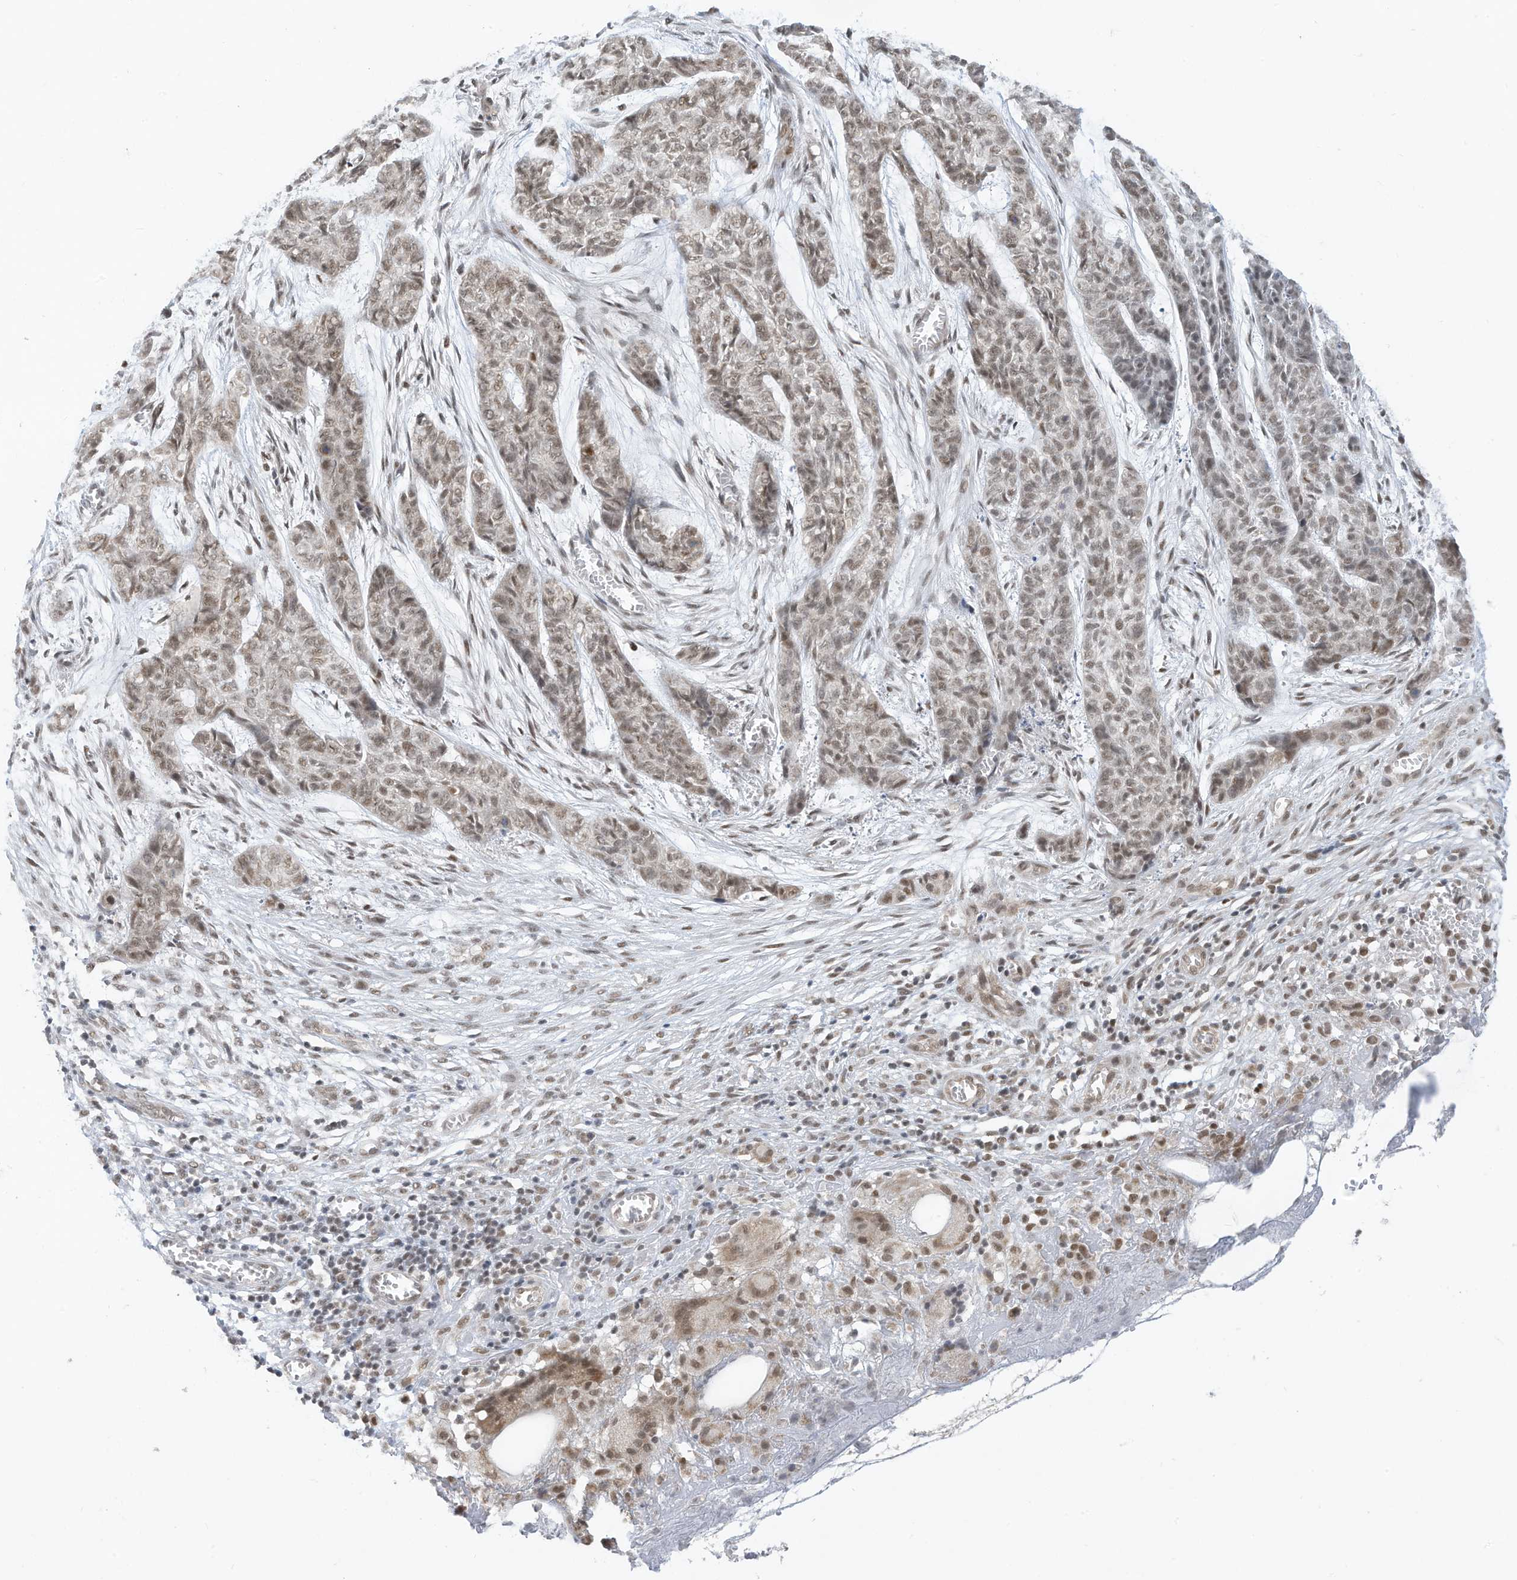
{"staining": {"intensity": "weak", "quantity": ">75%", "location": "nuclear"}, "tissue": "skin cancer", "cell_type": "Tumor cells", "image_type": "cancer", "snomed": [{"axis": "morphology", "description": "Basal cell carcinoma"}, {"axis": "topography", "description": "Skin"}], "caption": "Human skin cancer stained with a protein marker reveals weak staining in tumor cells.", "gene": "AURKAIP1", "patient": {"sex": "female", "age": 64}}